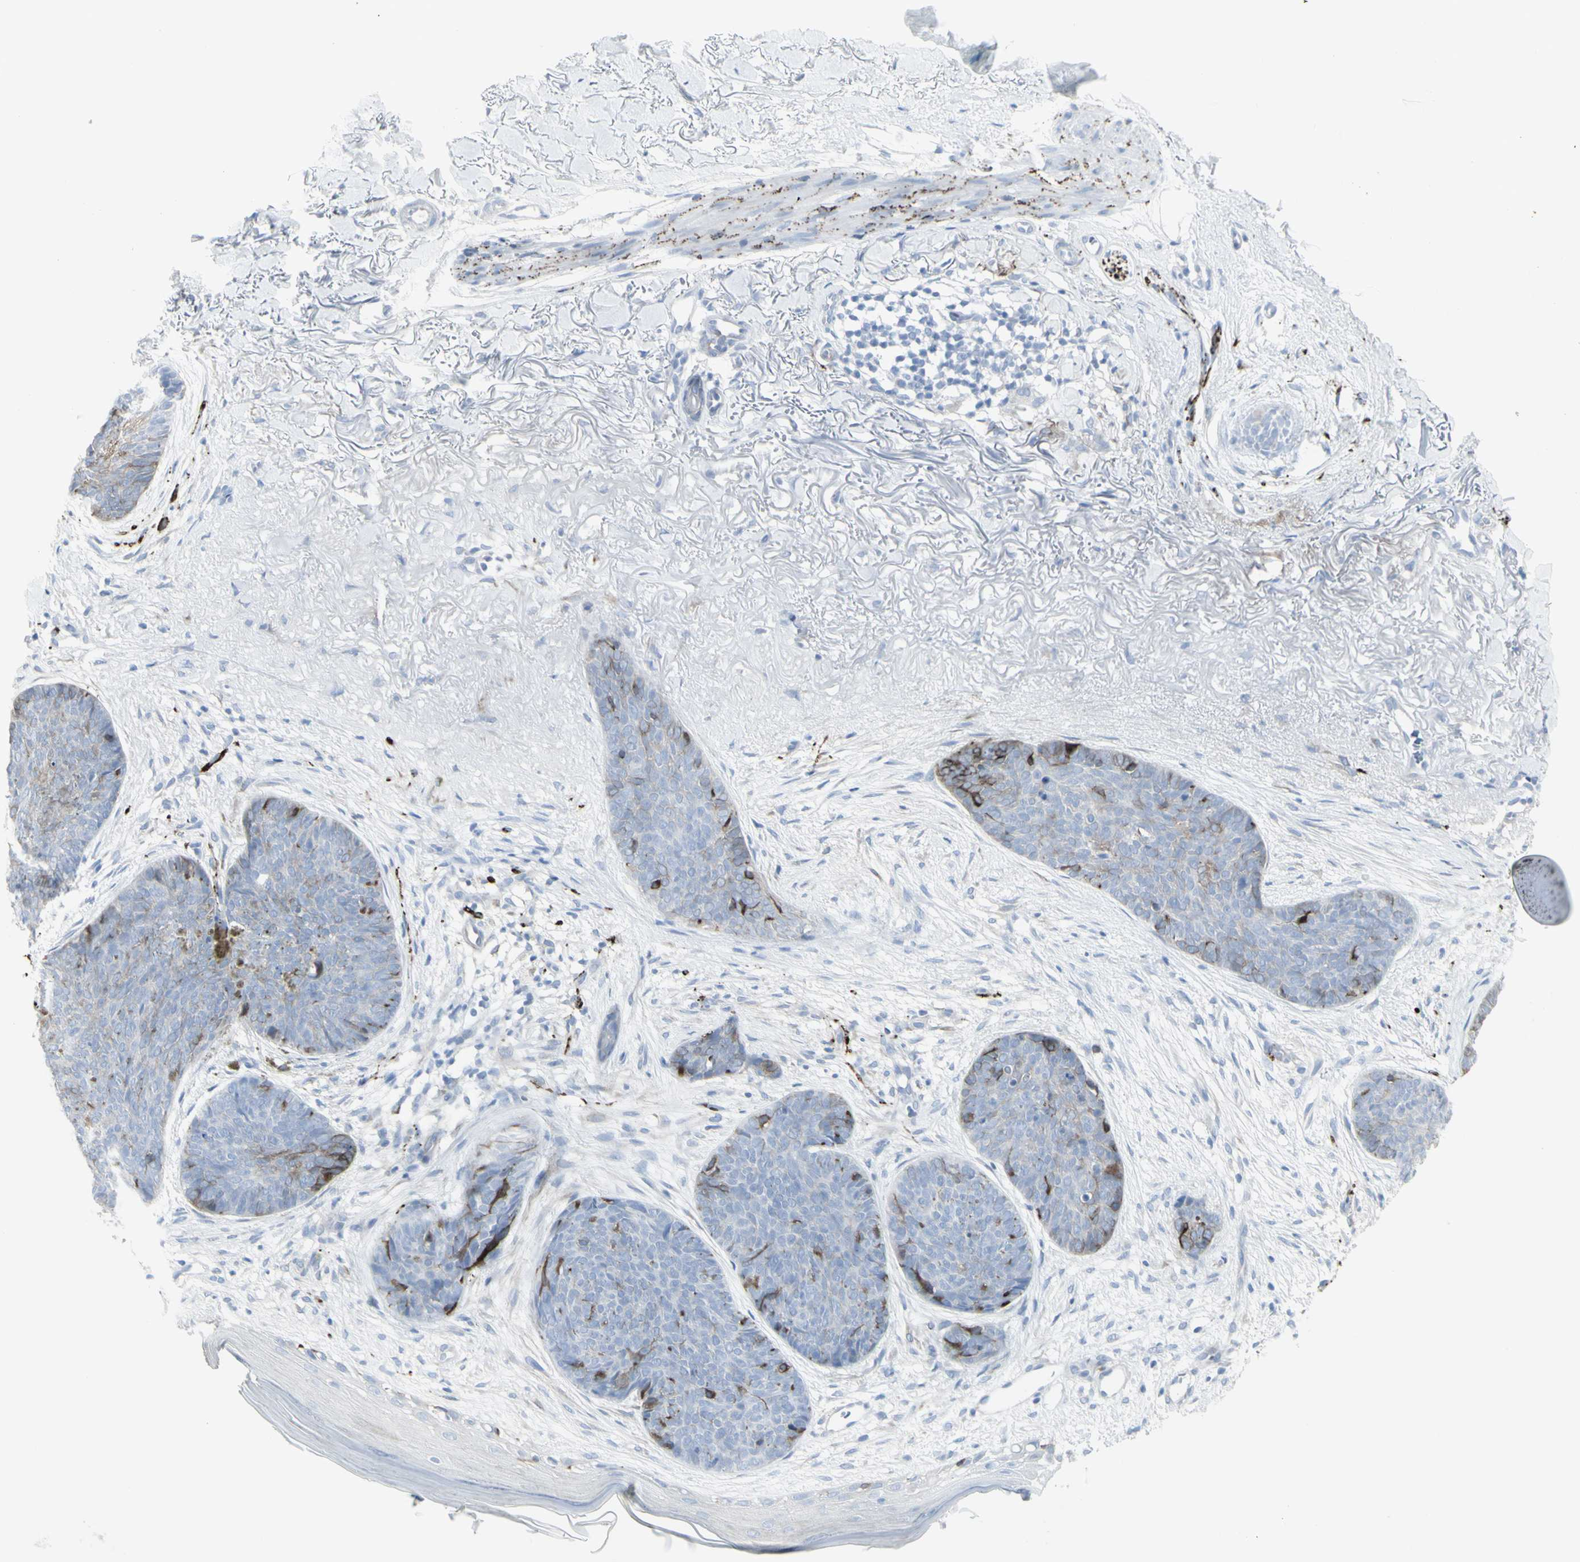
{"staining": {"intensity": "negative", "quantity": "none", "location": "none"}, "tissue": "skin cancer", "cell_type": "Tumor cells", "image_type": "cancer", "snomed": [{"axis": "morphology", "description": "Normal tissue, NOS"}, {"axis": "morphology", "description": "Basal cell carcinoma"}, {"axis": "topography", "description": "Skin"}], "caption": "An immunohistochemistry (IHC) photomicrograph of skin cancer is shown. There is no staining in tumor cells of skin cancer.", "gene": "ENSG00000198211", "patient": {"sex": "female", "age": 70}}